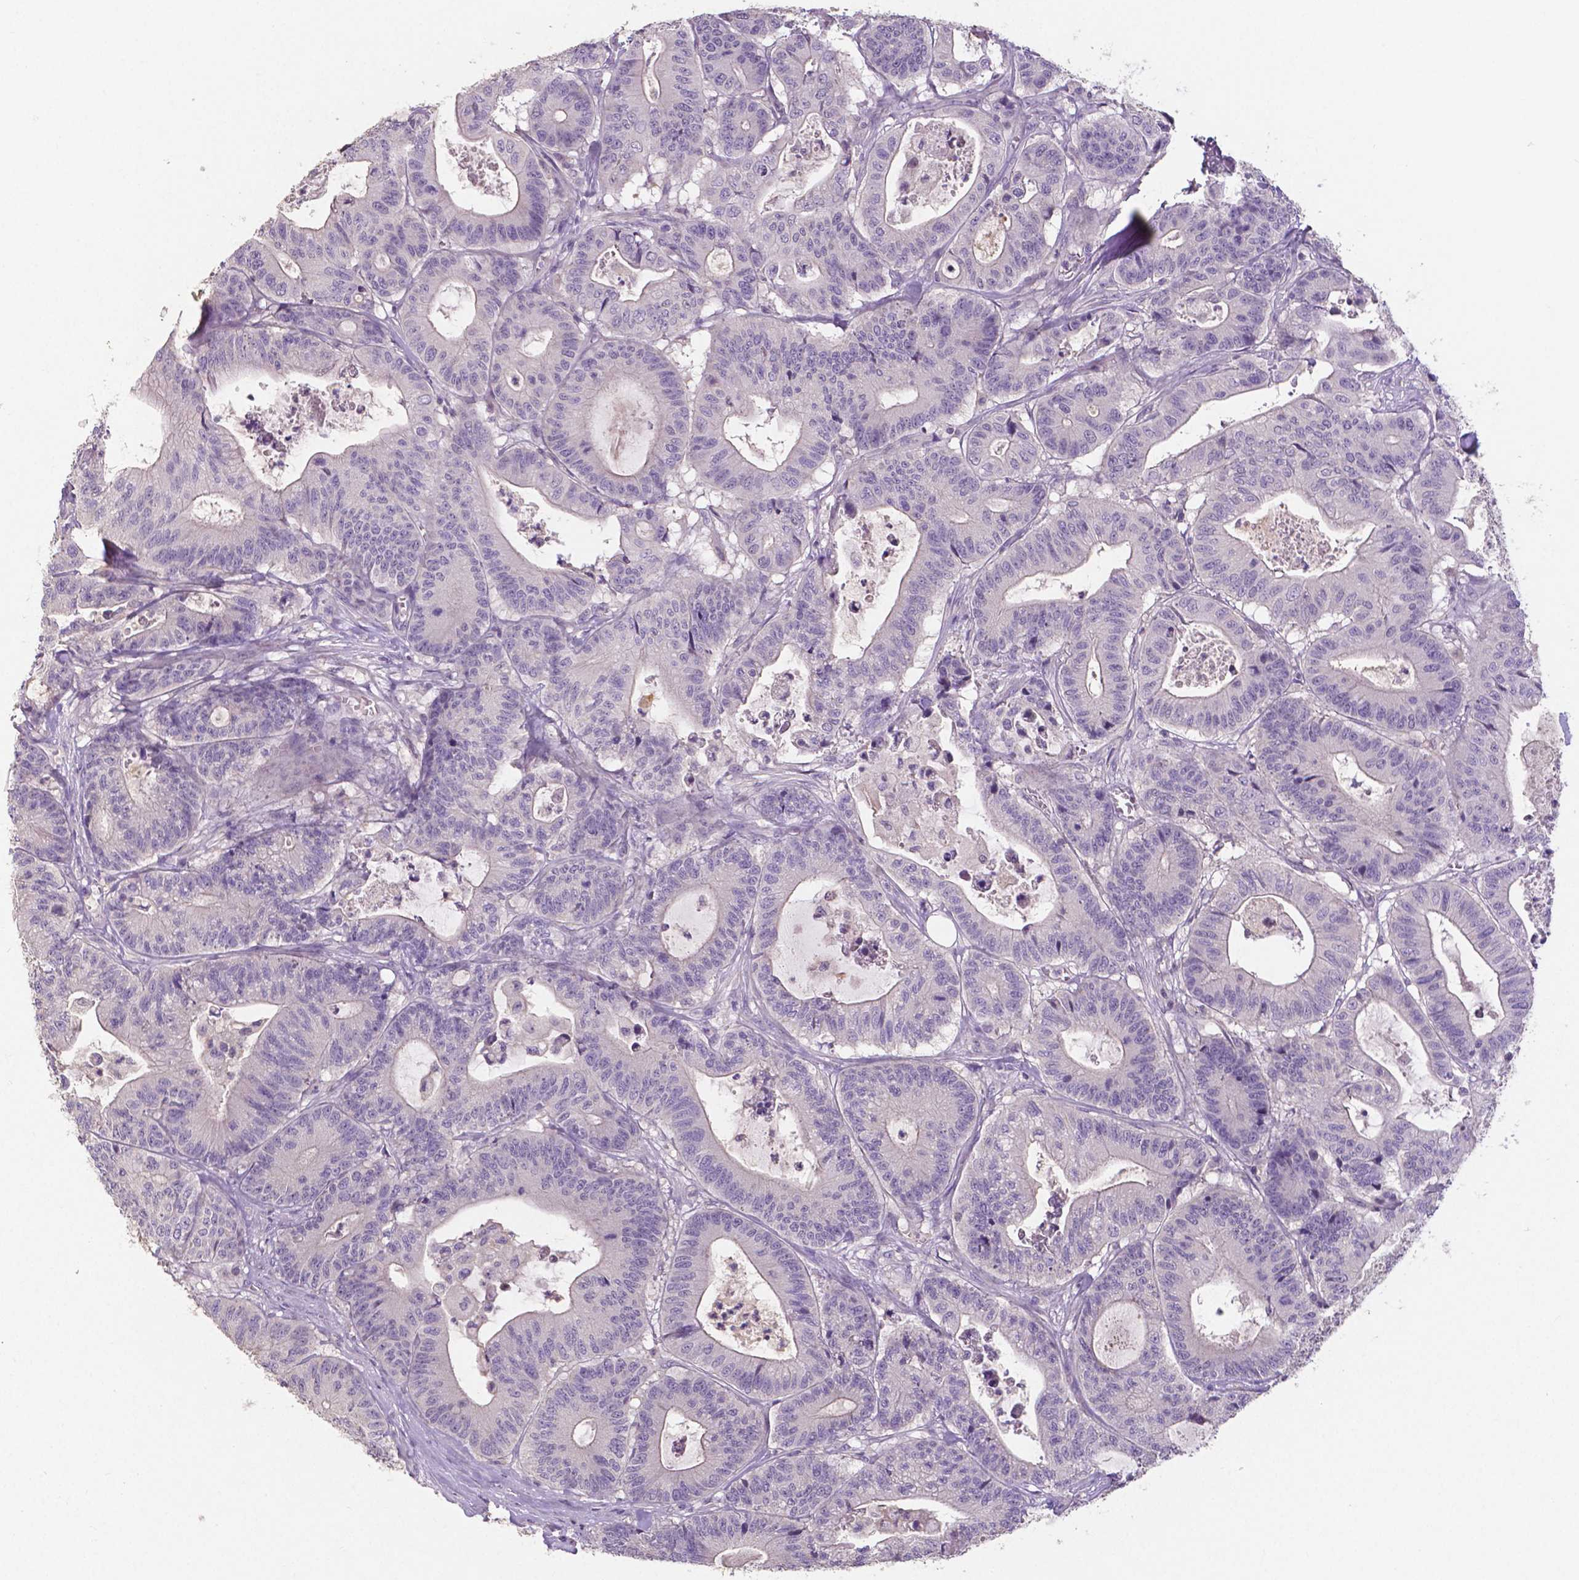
{"staining": {"intensity": "negative", "quantity": "none", "location": "none"}, "tissue": "colorectal cancer", "cell_type": "Tumor cells", "image_type": "cancer", "snomed": [{"axis": "morphology", "description": "Adenocarcinoma, NOS"}, {"axis": "topography", "description": "Colon"}], "caption": "High power microscopy photomicrograph of an IHC micrograph of colorectal cancer (adenocarcinoma), revealing no significant staining in tumor cells. The staining was performed using DAB (3,3'-diaminobenzidine) to visualize the protein expression in brown, while the nuclei were stained in blue with hematoxylin (Magnification: 20x).", "gene": "CRMP1", "patient": {"sex": "female", "age": 84}}